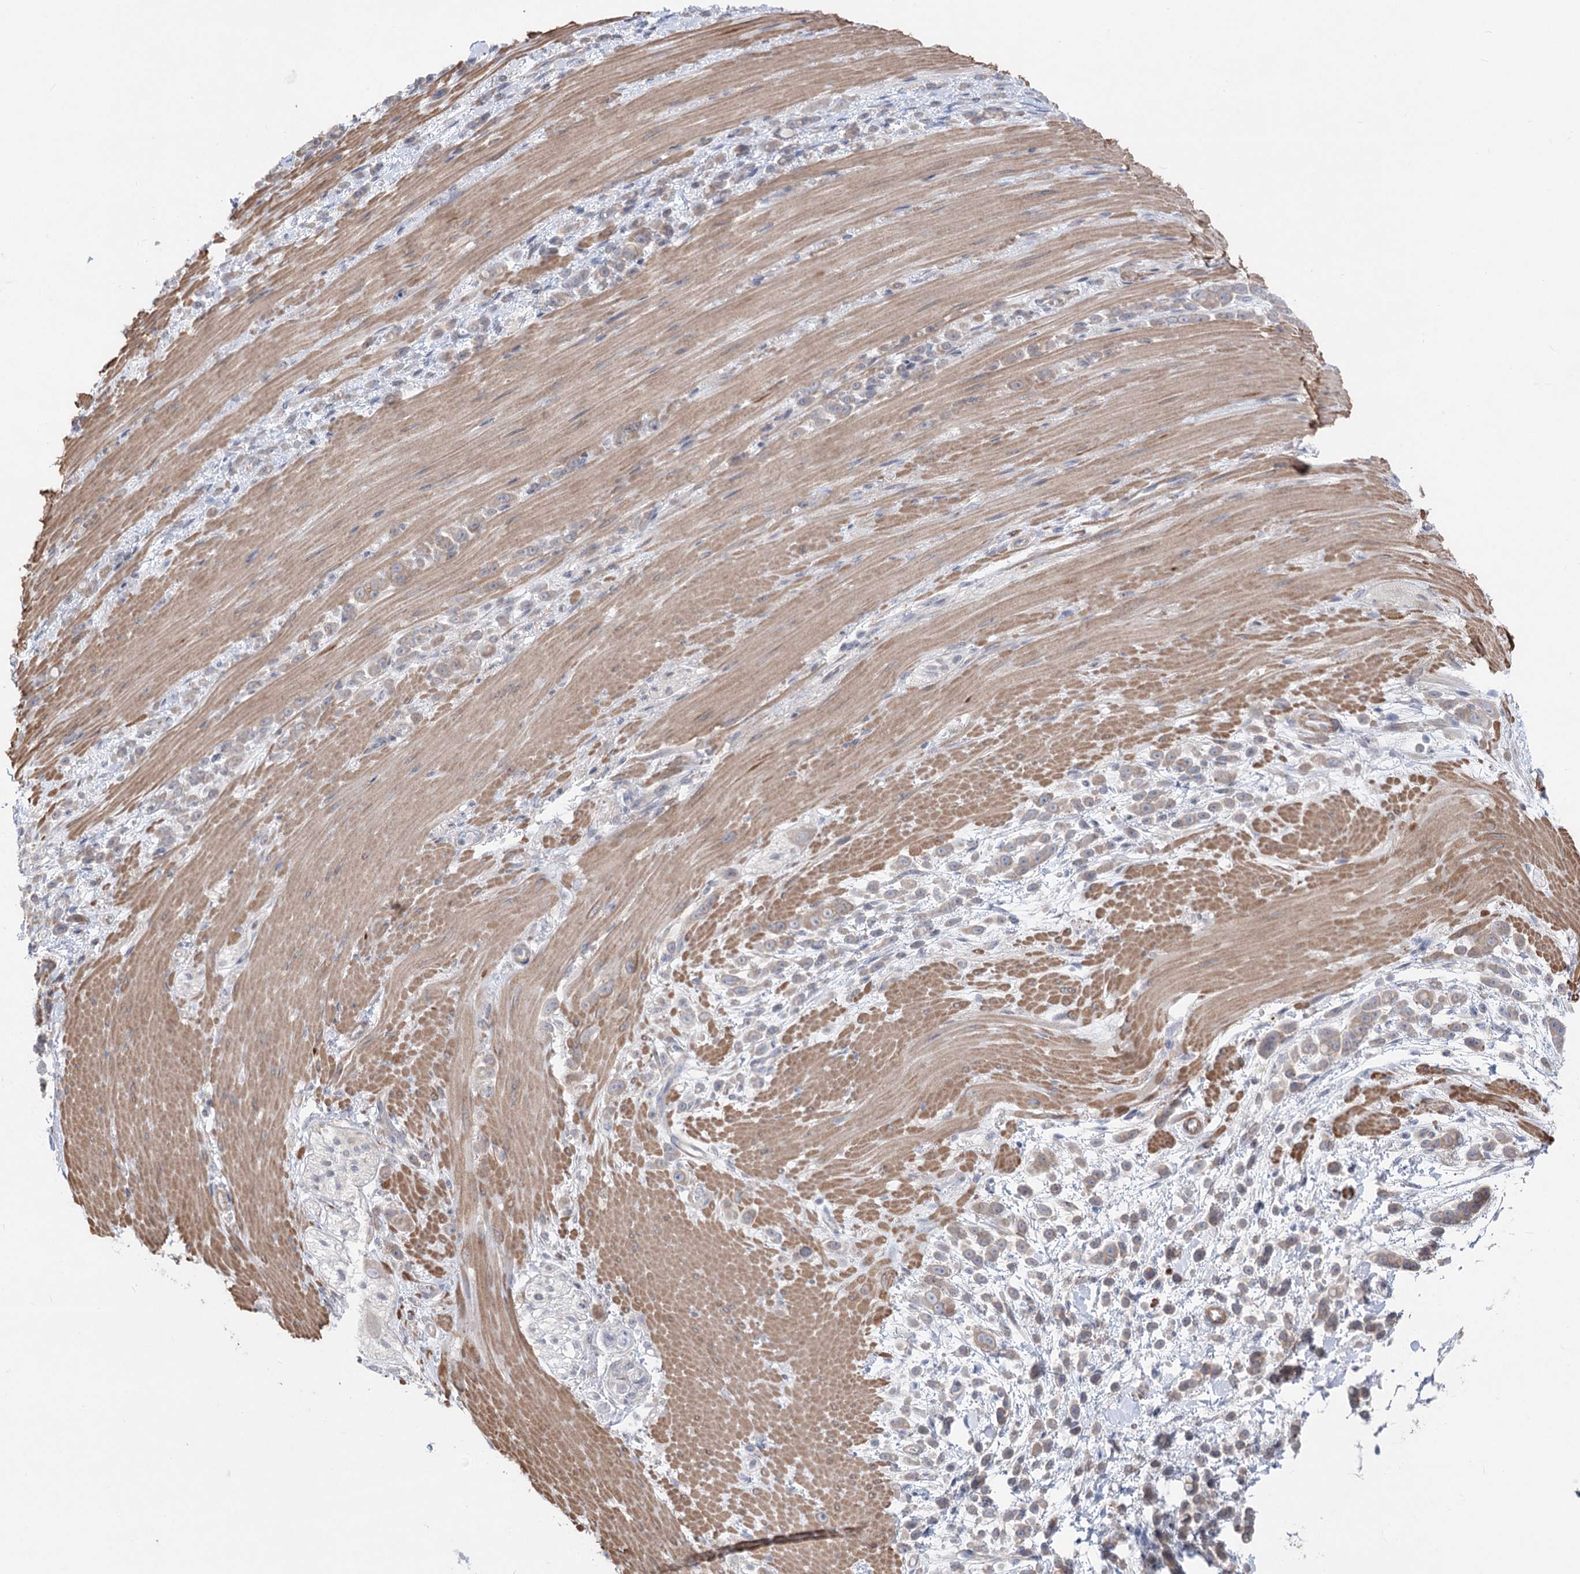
{"staining": {"intensity": "weak", "quantity": "<25%", "location": "cytoplasmic/membranous"}, "tissue": "pancreatic cancer", "cell_type": "Tumor cells", "image_type": "cancer", "snomed": [{"axis": "morphology", "description": "Normal tissue, NOS"}, {"axis": "morphology", "description": "Adenocarcinoma, NOS"}, {"axis": "topography", "description": "Pancreas"}], "caption": "Micrograph shows no significant protein expression in tumor cells of adenocarcinoma (pancreatic).", "gene": "LARP1B", "patient": {"sex": "female", "age": 64}}